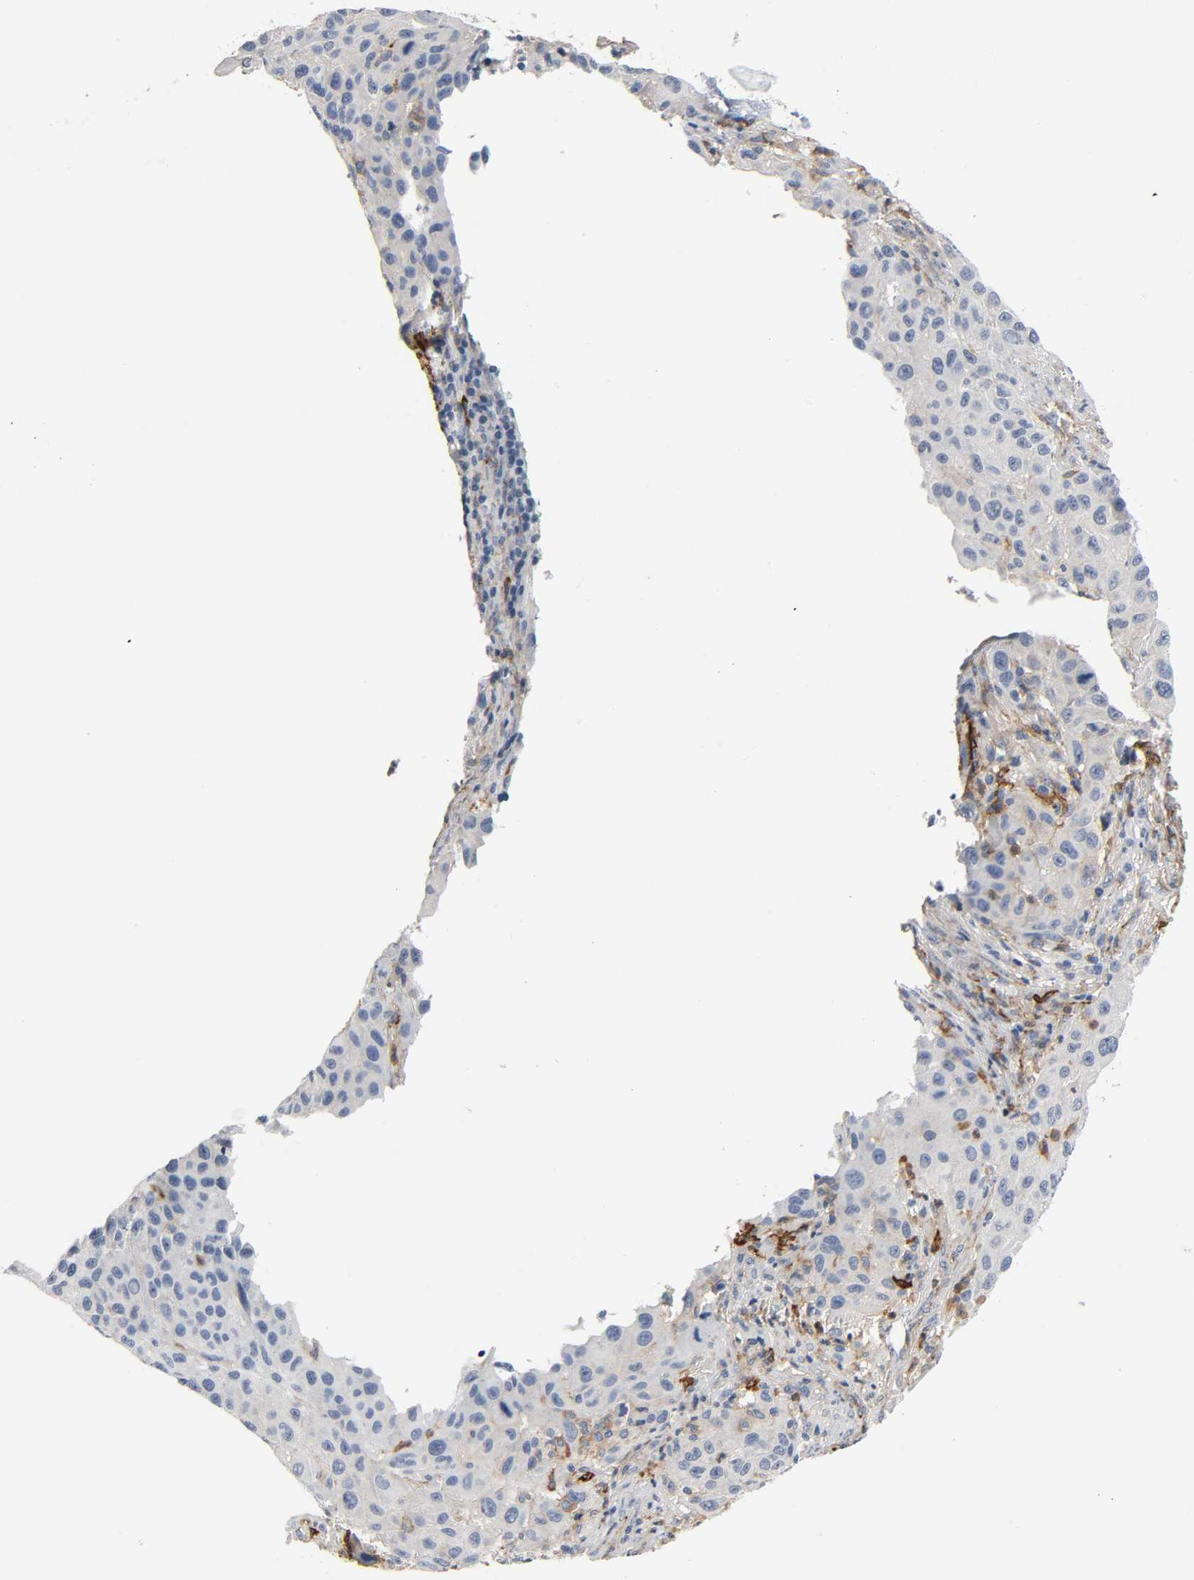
{"staining": {"intensity": "negative", "quantity": "none", "location": "none"}, "tissue": "melanoma", "cell_type": "Tumor cells", "image_type": "cancer", "snomed": [{"axis": "morphology", "description": "Malignant melanoma, Metastatic site"}, {"axis": "topography", "description": "Lymph node"}], "caption": "Tumor cells are negative for brown protein staining in malignant melanoma (metastatic site). (DAB (3,3'-diaminobenzidine) immunohistochemistry with hematoxylin counter stain).", "gene": "ANPEP", "patient": {"sex": "male", "age": 61}}